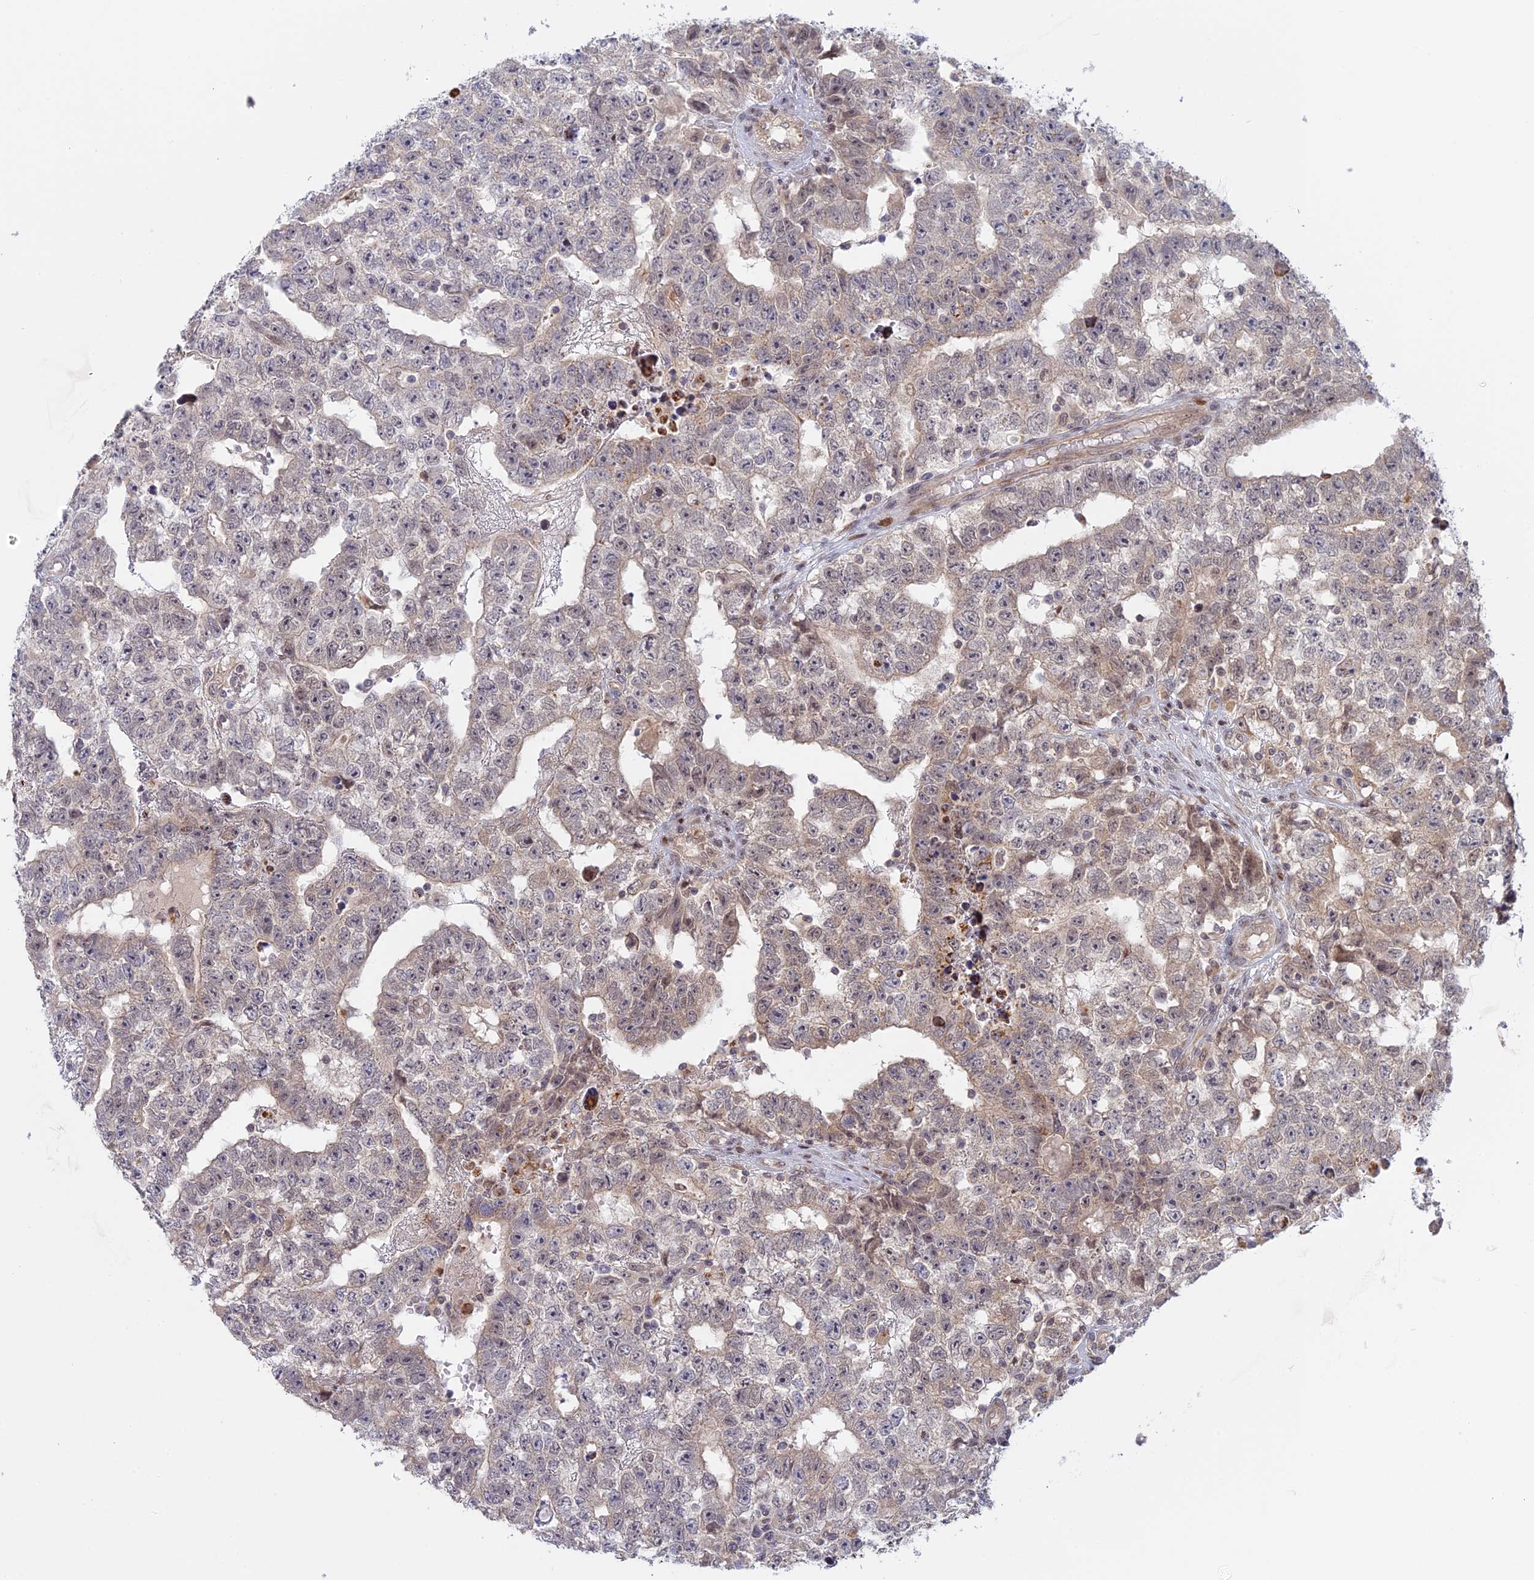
{"staining": {"intensity": "negative", "quantity": "none", "location": "none"}, "tissue": "testis cancer", "cell_type": "Tumor cells", "image_type": "cancer", "snomed": [{"axis": "morphology", "description": "Carcinoma, Embryonal, NOS"}, {"axis": "topography", "description": "Testis"}], "caption": "Immunohistochemistry (IHC) of human testis embryonal carcinoma exhibits no positivity in tumor cells.", "gene": "GSKIP", "patient": {"sex": "male", "age": 25}}